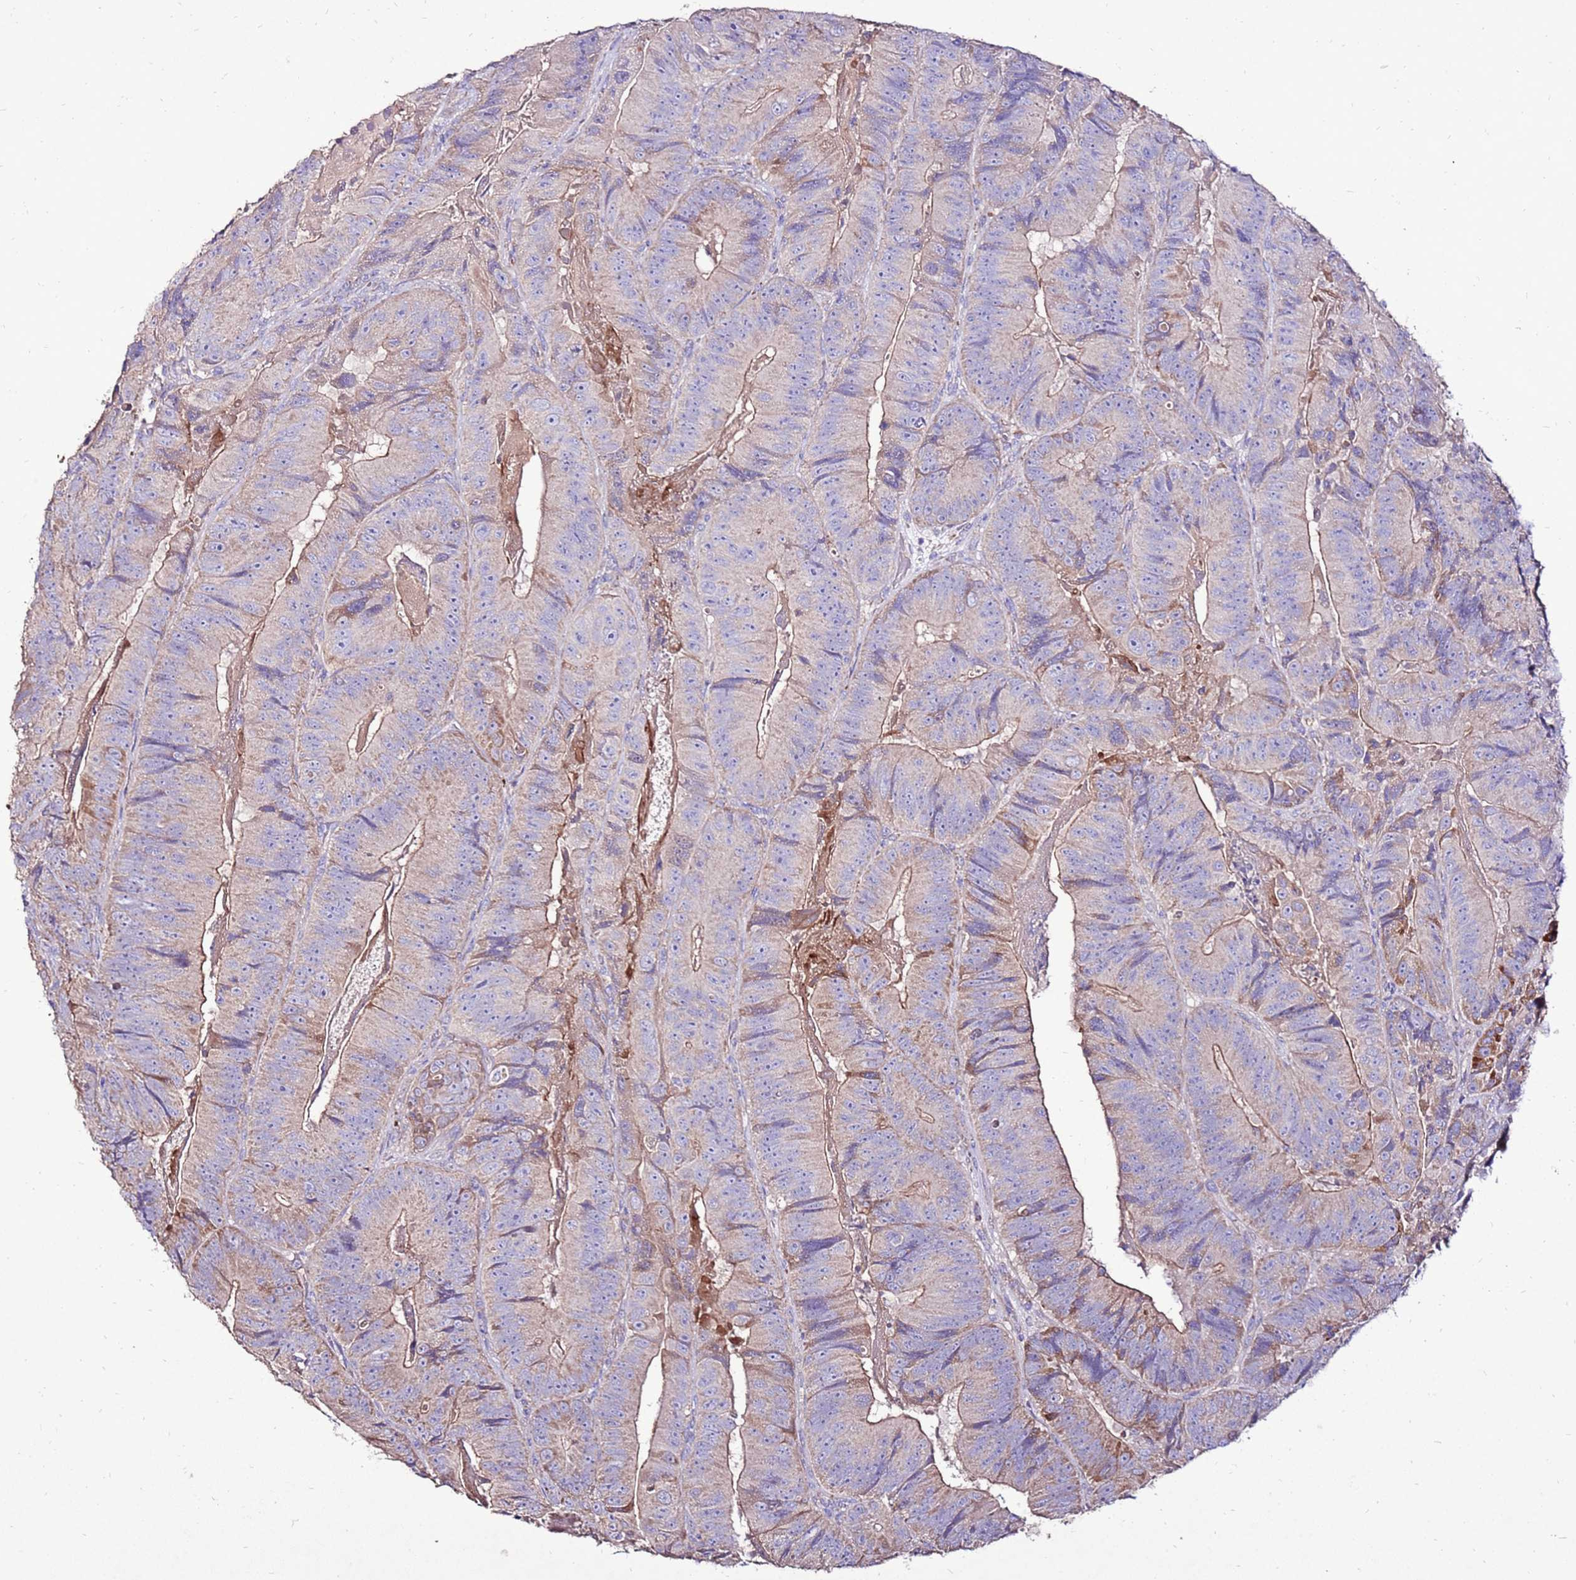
{"staining": {"intensity": "weak", "quantity": "25%-75%", "location": "cytoplasmic/membranous"}, "tissue": "colorectal cancer", "cell_type": "Tumor cells", "image_type": "cancer", "snomed": [{"axis": "morphology", "description": "Adenocarcinoma, NOS"}, {"axis": "topography", "description": "Colon"}], "caption": "A micrograph of colorectal cancer stained for a protein demonstrates weak cytoplasmic/membranous brown staining in tumor cells.", "gene": "TMEM106C", "patient": {"sex": "female", "age": 86}}